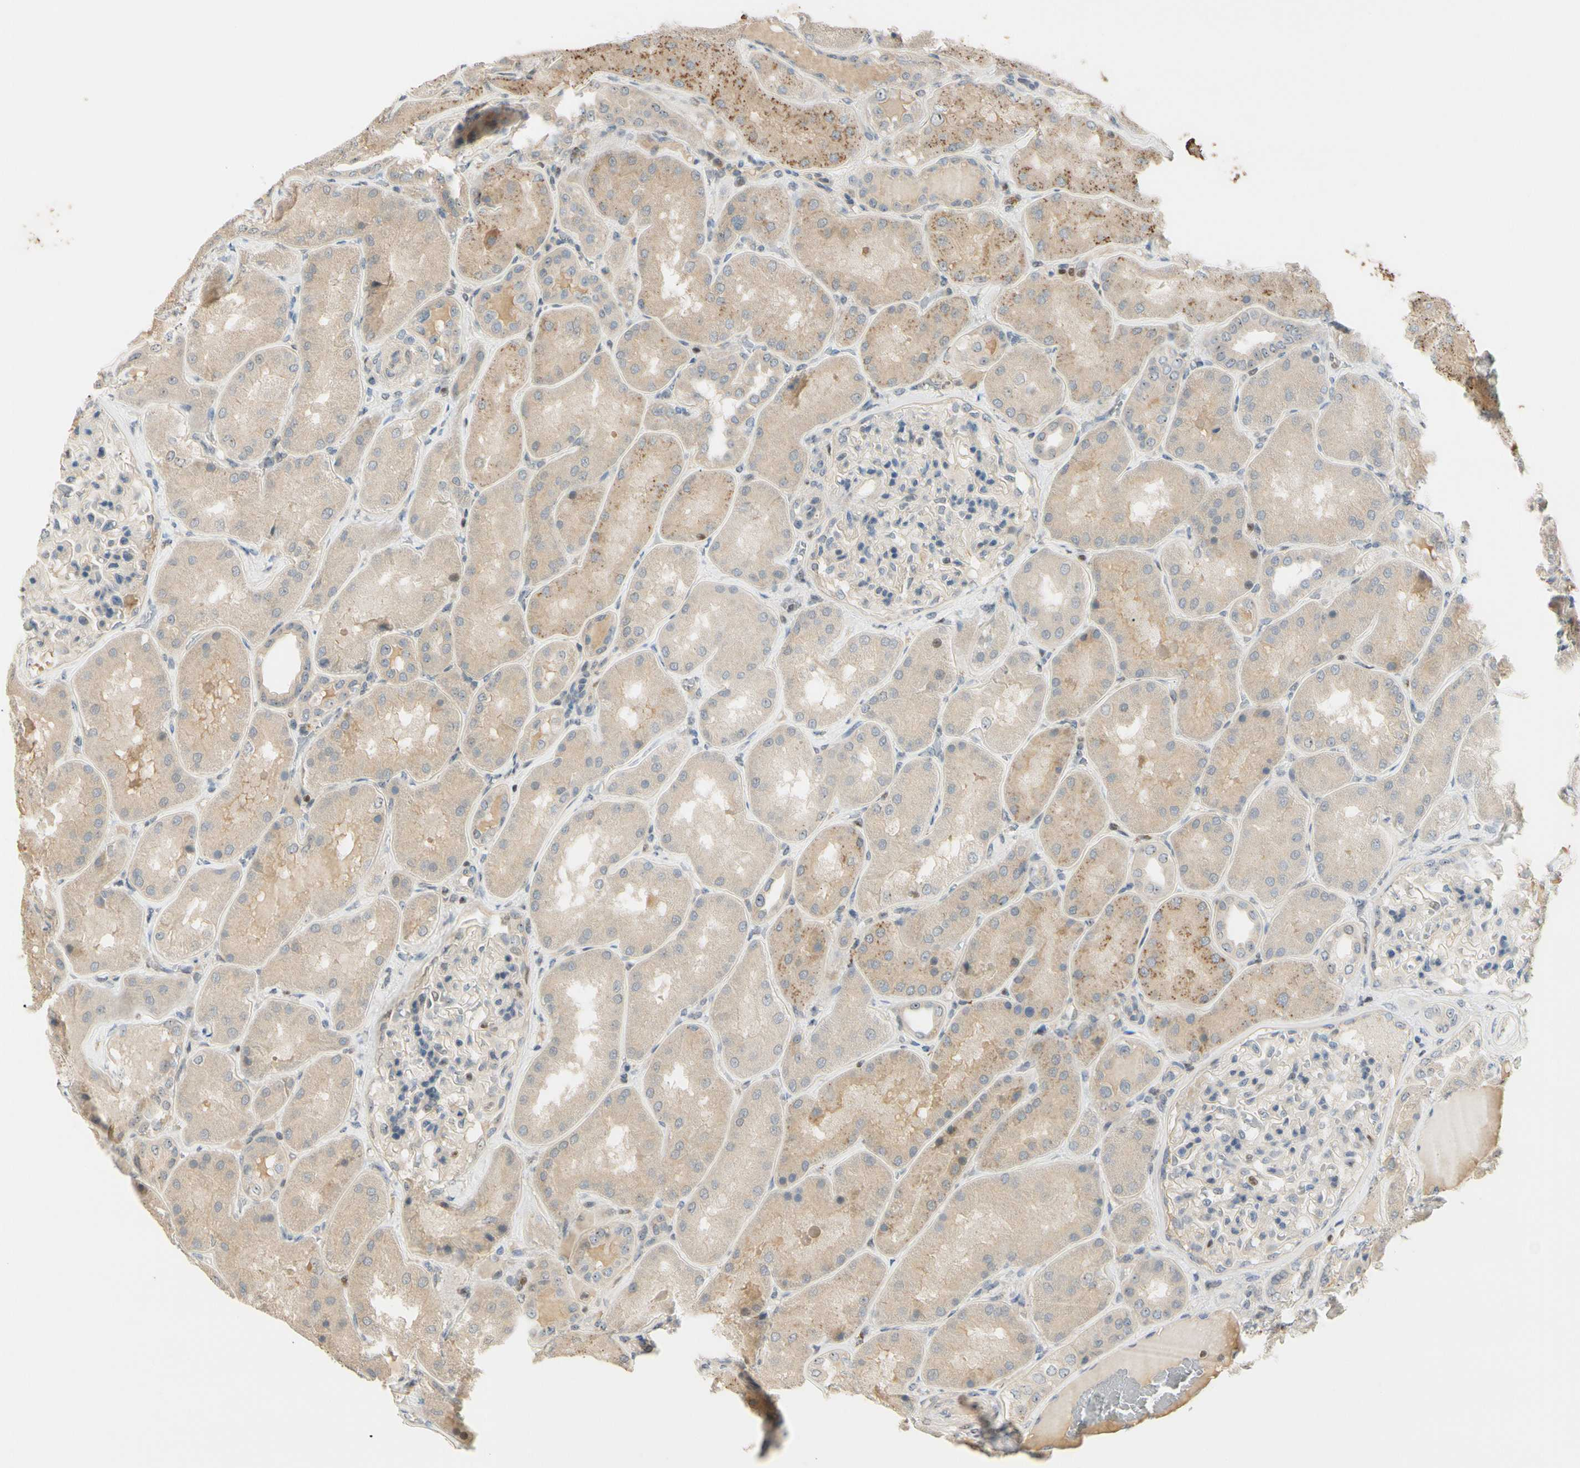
{"staining": {"intensity": "negative", "quantity": "none", "location": "none"}, "tissue": "kidney", "cell_type": "Cells in glomeruli", "image_type": "normal", "snomed": [{"axis": "morphology", "description": "Normal tissue, NOS"}, {"axis": "topography", "description": "Kidney"}], "caption": "This is a histopathology image of immunohistochemistry staining of normal kidney, which shows no expression in cells in glomeruli.", "gene": "NFYA", "patient": {"sex": "female", "age": 56}}